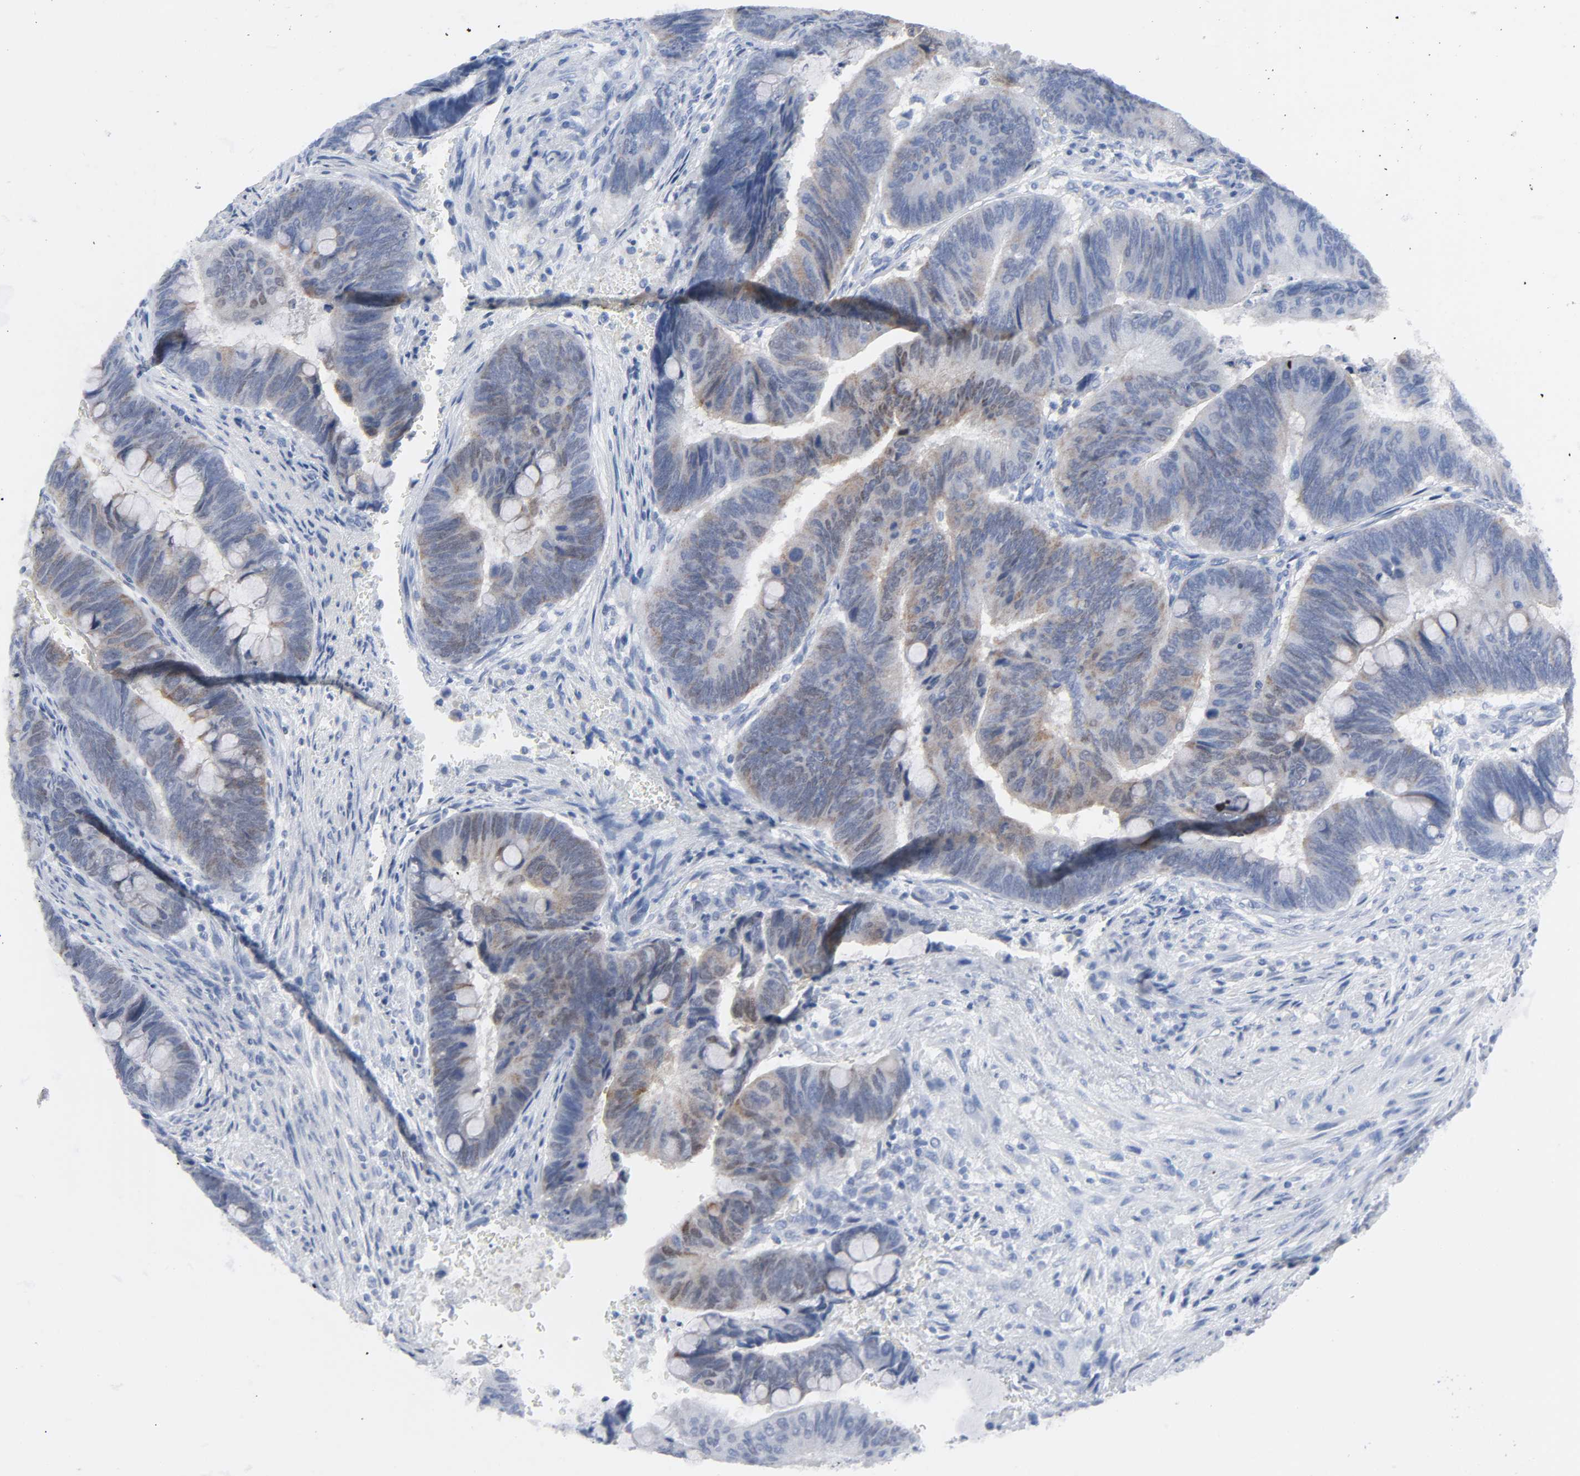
{"staining": {"intensity": "moderate", "quantity": "25%-75%", "location": "cytoplasmic/membranous,nuclear"}, "tissue": "colorectal cancer", "cell_type": "Tumor cells", "image_type": "cancer", "snomed": [{"axis": "morphology", "description": "Normal tissue, NOS"}, {"axis": "morphology", "description": "Adenocarcinoma, NOS"}, {"axis": "topography", "description": "Rectum"}], "caption": "A histopathology image of human colorectal adenocarcinoma stained for a protein displays moderate cytoplasmic/membranous and nuclear brown staining in tumor cells.", "gene": "WEE1", "patient": {"sex": "male", "age": 92}}